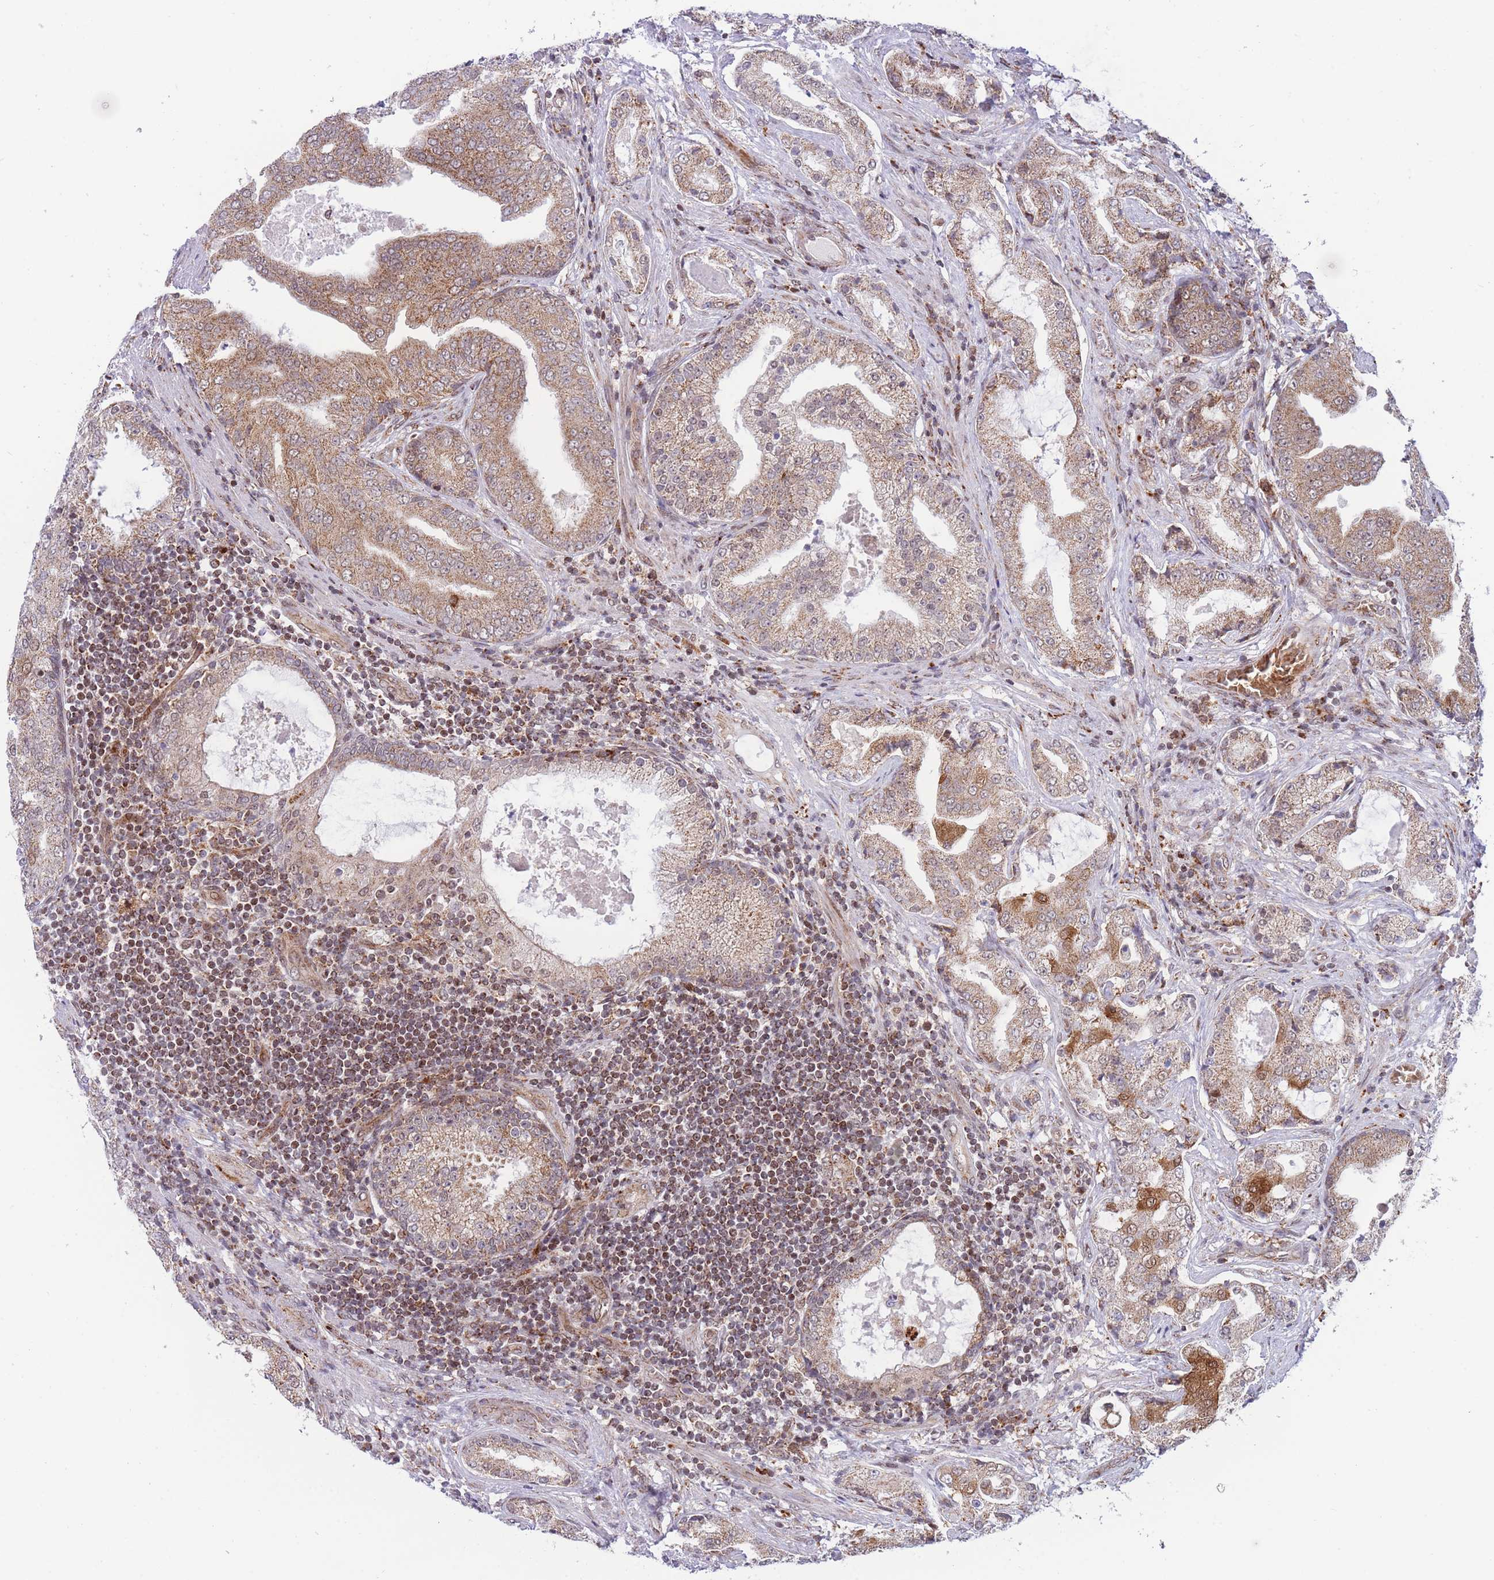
{"staining": {"intensity": "moderate", "quantity": ">75%", "location": "cytoplasmic/membranous"}, "tissue": "prostate cancer", "cell_type": "Tumor cells", "image_type": "cancer", "snomed": [{"axis": "morphology", "description": "Adenocarcinoma, High grade"}, {"axis": "topography", "description": "Prostate"}], "caption": "Moderate cytoplasmic/membranous staining is identified in about >75% of tumor cells in prostate high-grade adenocarcinoma. (IHC, brightfield microscopy, high magnification).", "gene": "BOD1L1", "patient": {"sex": "male", "age": 68}}